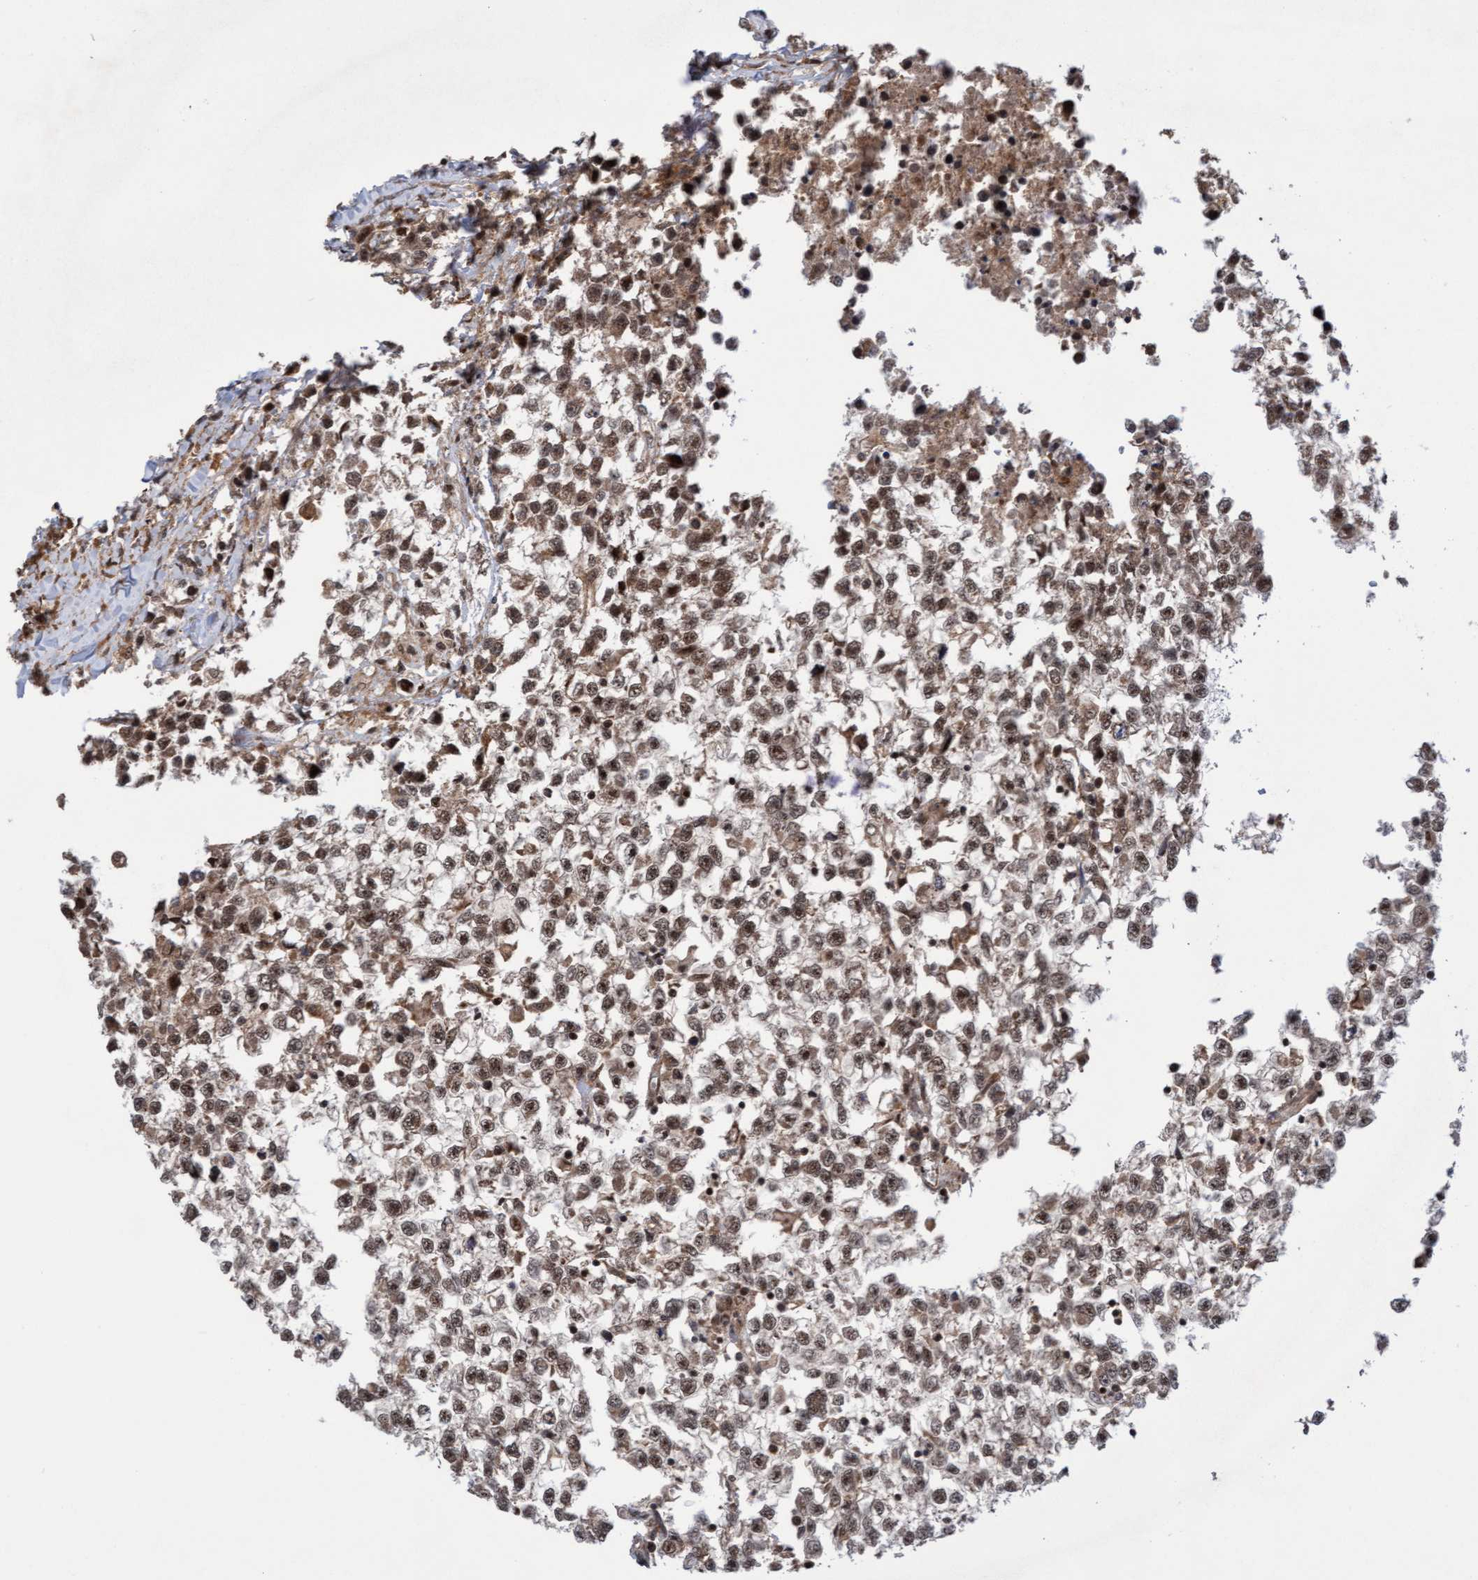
{"staining": {"intensity": "moderate", "quantity": ">75%", "location": "cytoplasmic/membranous,nuclear"}, "tissue": "testis cancer", "cell_type": "Tumor cells", "image_type": "cancer", "snomed": [{"axis": "morphology", "description": "Seminoma, NOS"}, {"axis": "morphology", "description": "Carcinoma, Embryonal, NOS"}, {"axis": "topography", "description": "Testis"}], "caption": "Protein expression analysis of human testis cancer (seminoma) reveals moderate cytoplasmic/membranous and nuclear positivity in about >75% of tumor cells.", "gene": "ITFG1", "patient": {"sex": "male", "age": 51}}